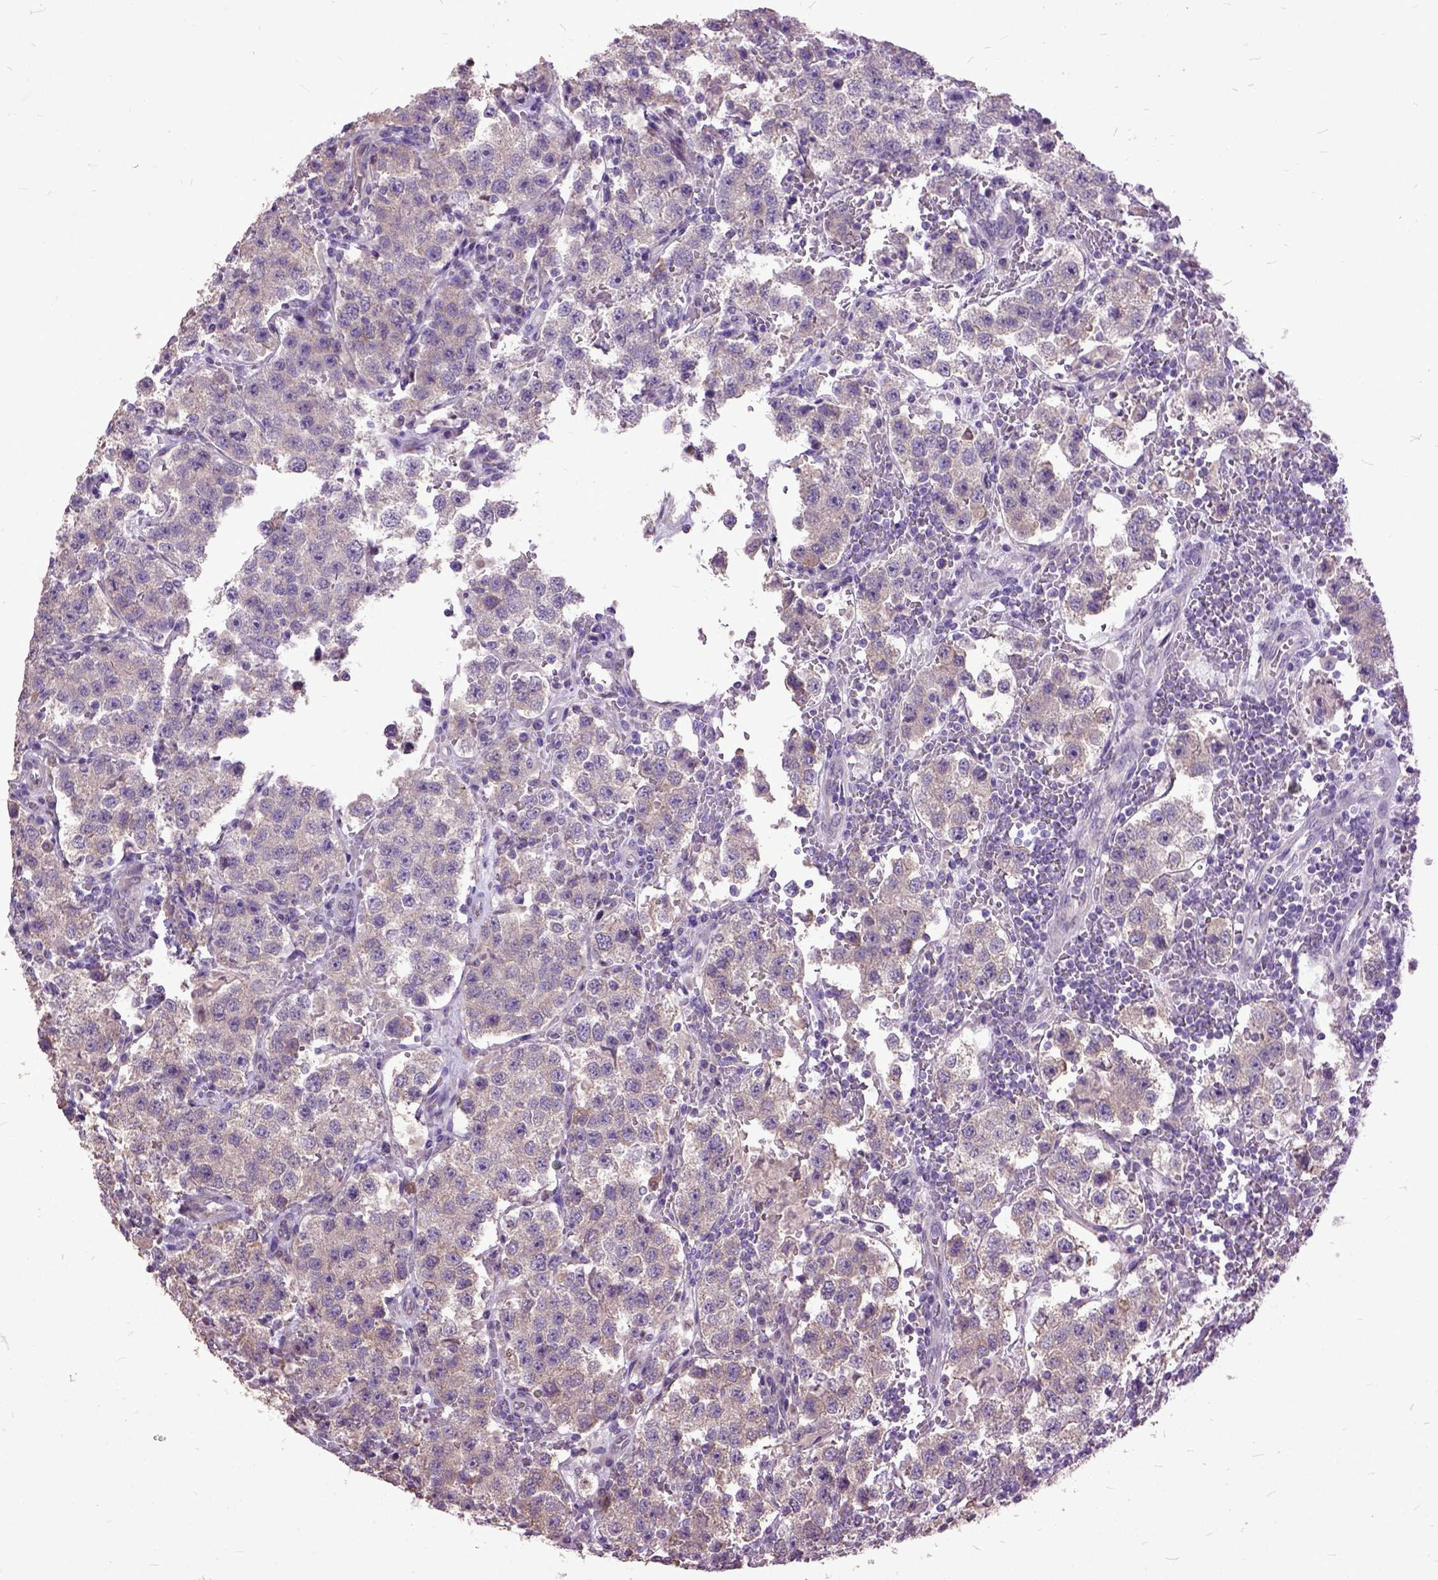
{"staining": {"intensity": "weak", "quantity": "25%-75%", "location": "cytoplasmic/membranous"}, "tissue": "testis cancer", "cell_type": "Tumor cells", "image_type": "cancer", "snomed": [{"axis": "morphology", "description": "Seminoma, NOS"}, {"axis": "topography", "description": "Testis"}], "caption": "Protein expression analysis of testis cancer exhibits weak cytoplasmic/membranous expression in about 25%-75% of tumor cells. The protein of interest is shown in brown color, while the nuclei are stained blue.", "gene": "AREG", "patient": {"sex": "male", "age": 37}}